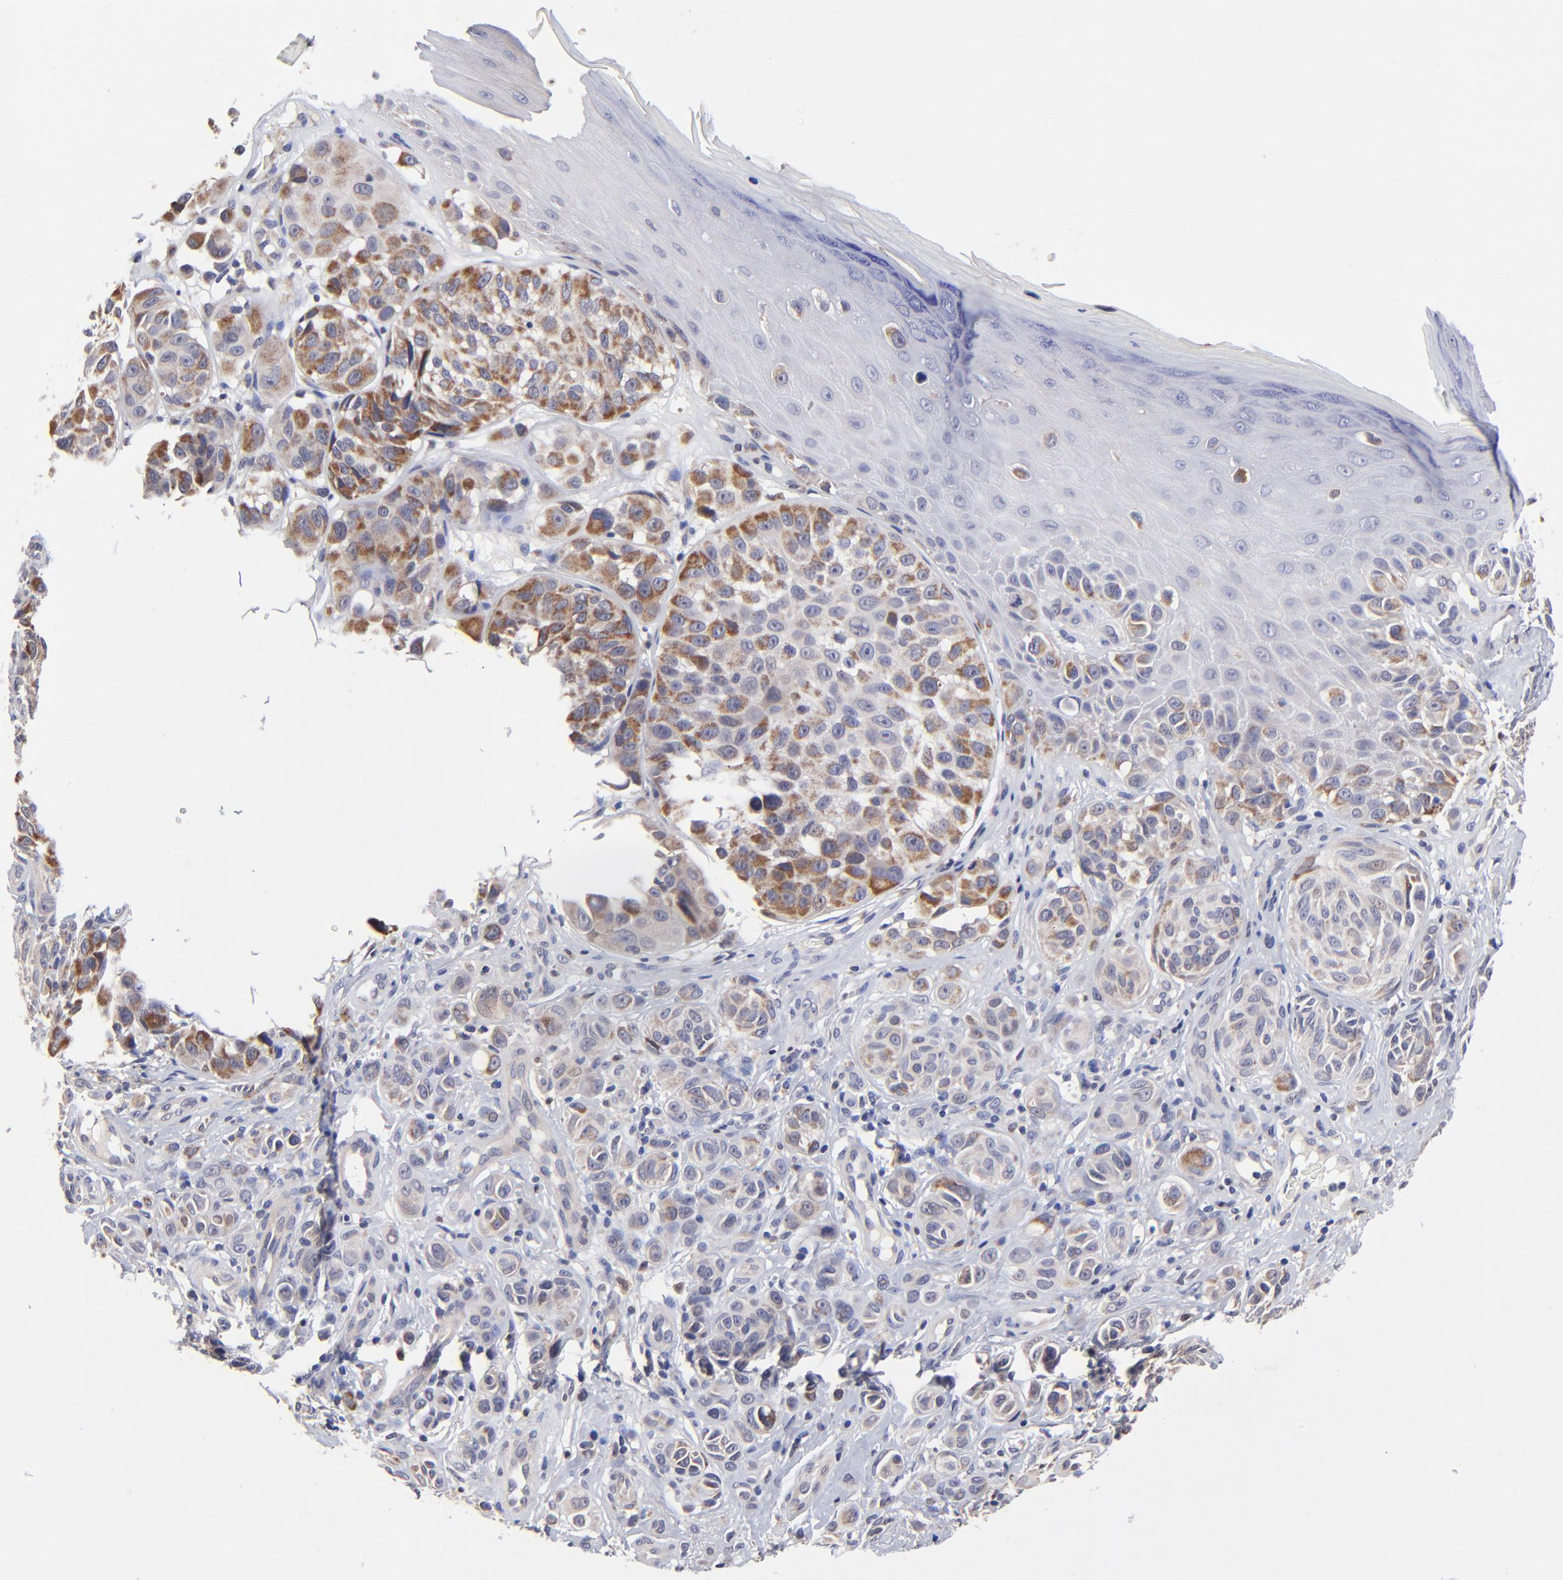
{"staining": {"intensity": "moderate", "quantity": "25%-75%", "location": "cytoplasmic/membranous"}, "tissue": "melanoma", "cell_type": "Tumor cells", "image_type": "cancer", "snomed": [{"axis": "morphology", "description": "Malignant melanoma, NOS"}, {"axis": "topography", "description": "Skin"}], "caption": "Tumor cells demonstrate medium levels of moderate cytoplasmic/membranous expression in approximately 25%-75% of cells in malignant melanoma.", "gene": "FBXL12", "patient": {"sex": "male", "age": 57}}